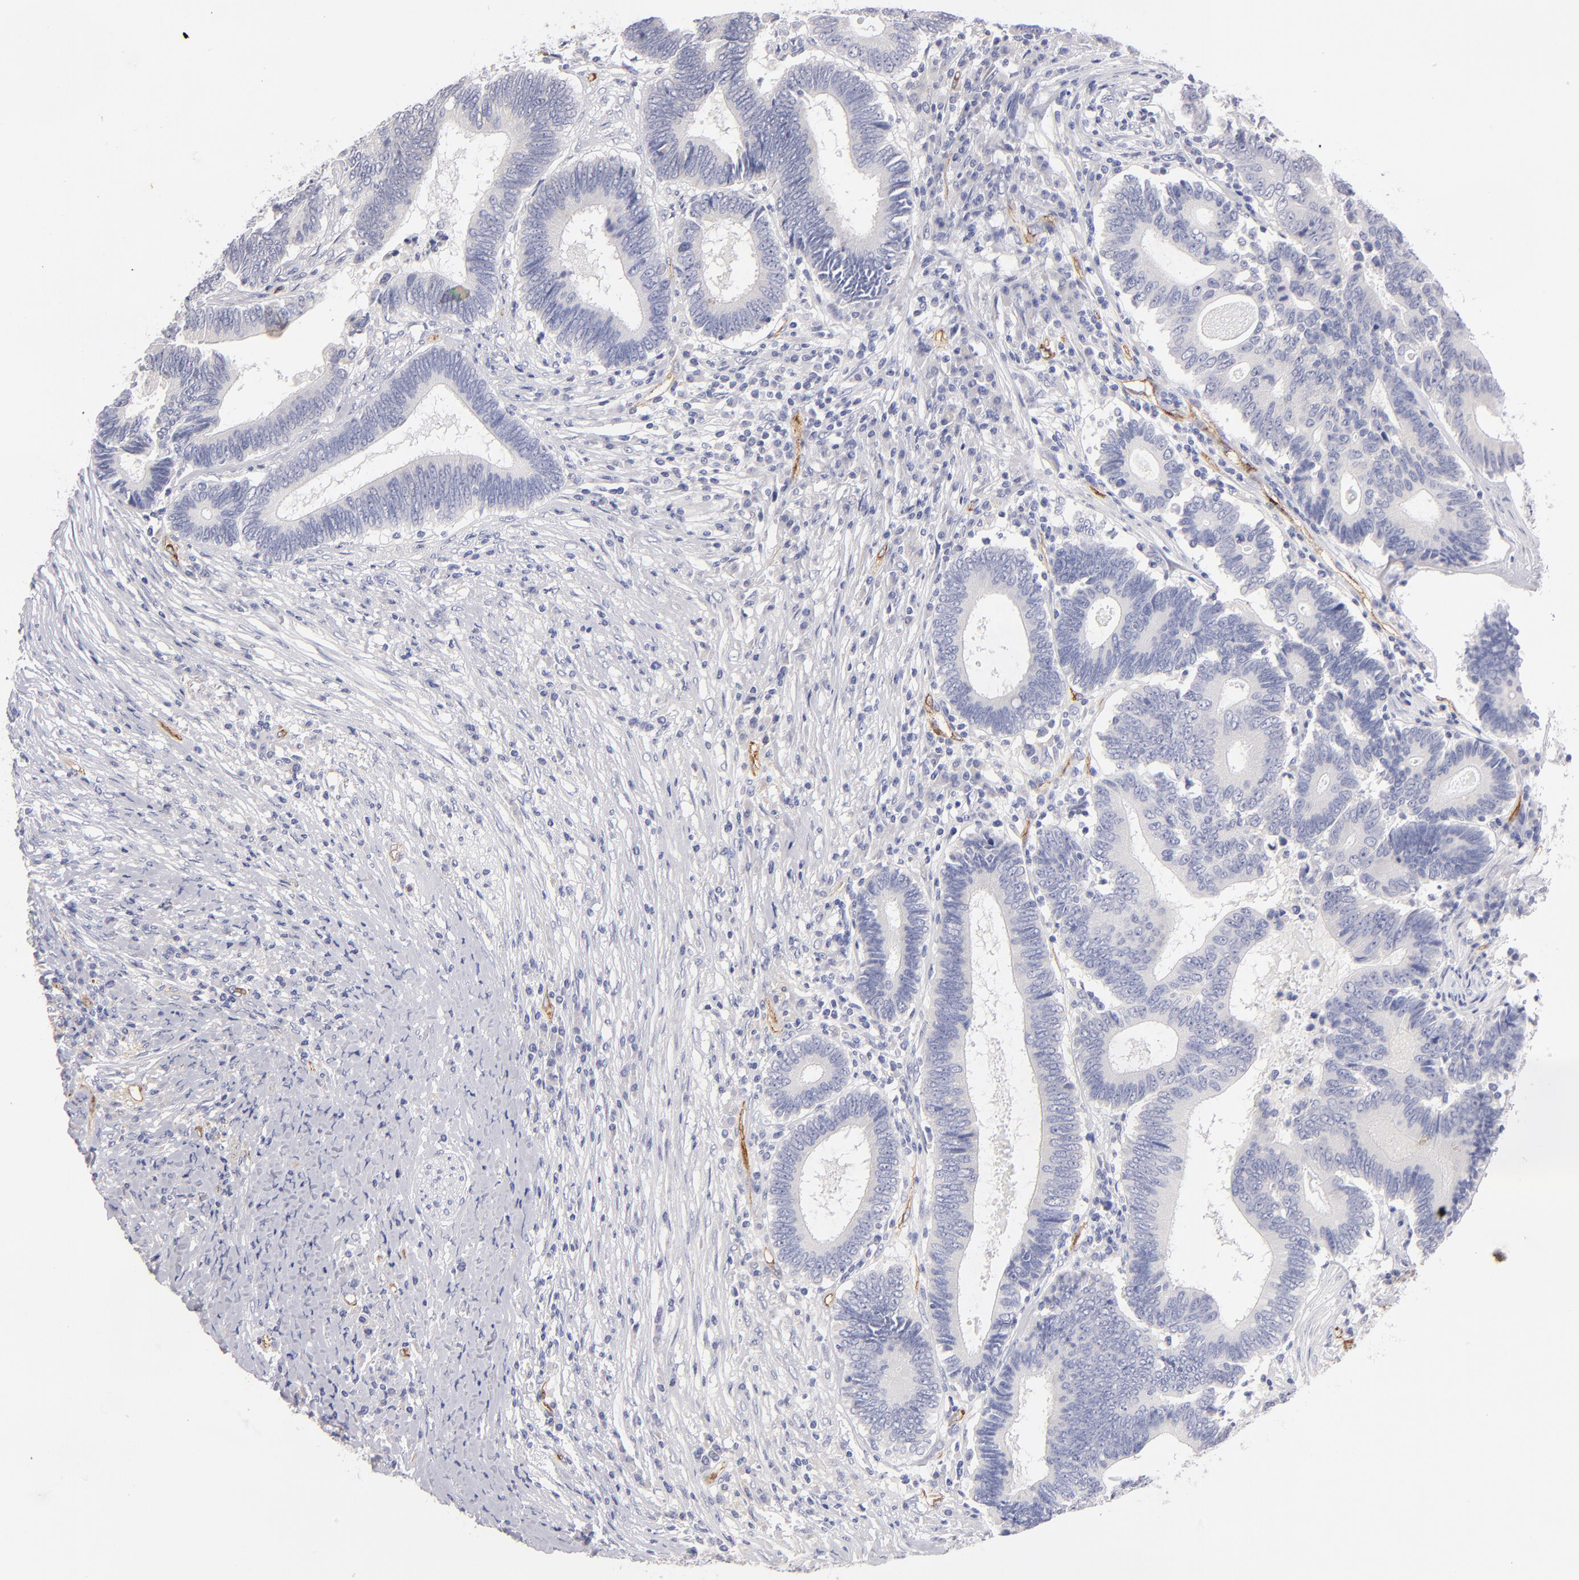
{"staining": {"intensity": "negative", "quantity": "none", "location": "none"}, "tissue": "colorectal cancer", "cell_type": "Tumor cells", "image_type": "cancer", "snomed": [{"axis": "morphology", "description": "Adenocarcinoma, NOS"}, {"axis": "topography", "description": "Colon"}], "caption": "Immunohistochemistry of human colorectal cancer (adenocarcinoma) exhibits no positivity in tumor cells.", "gene": "PLVAP", "patient": {"sex": "female", "age": 78}}